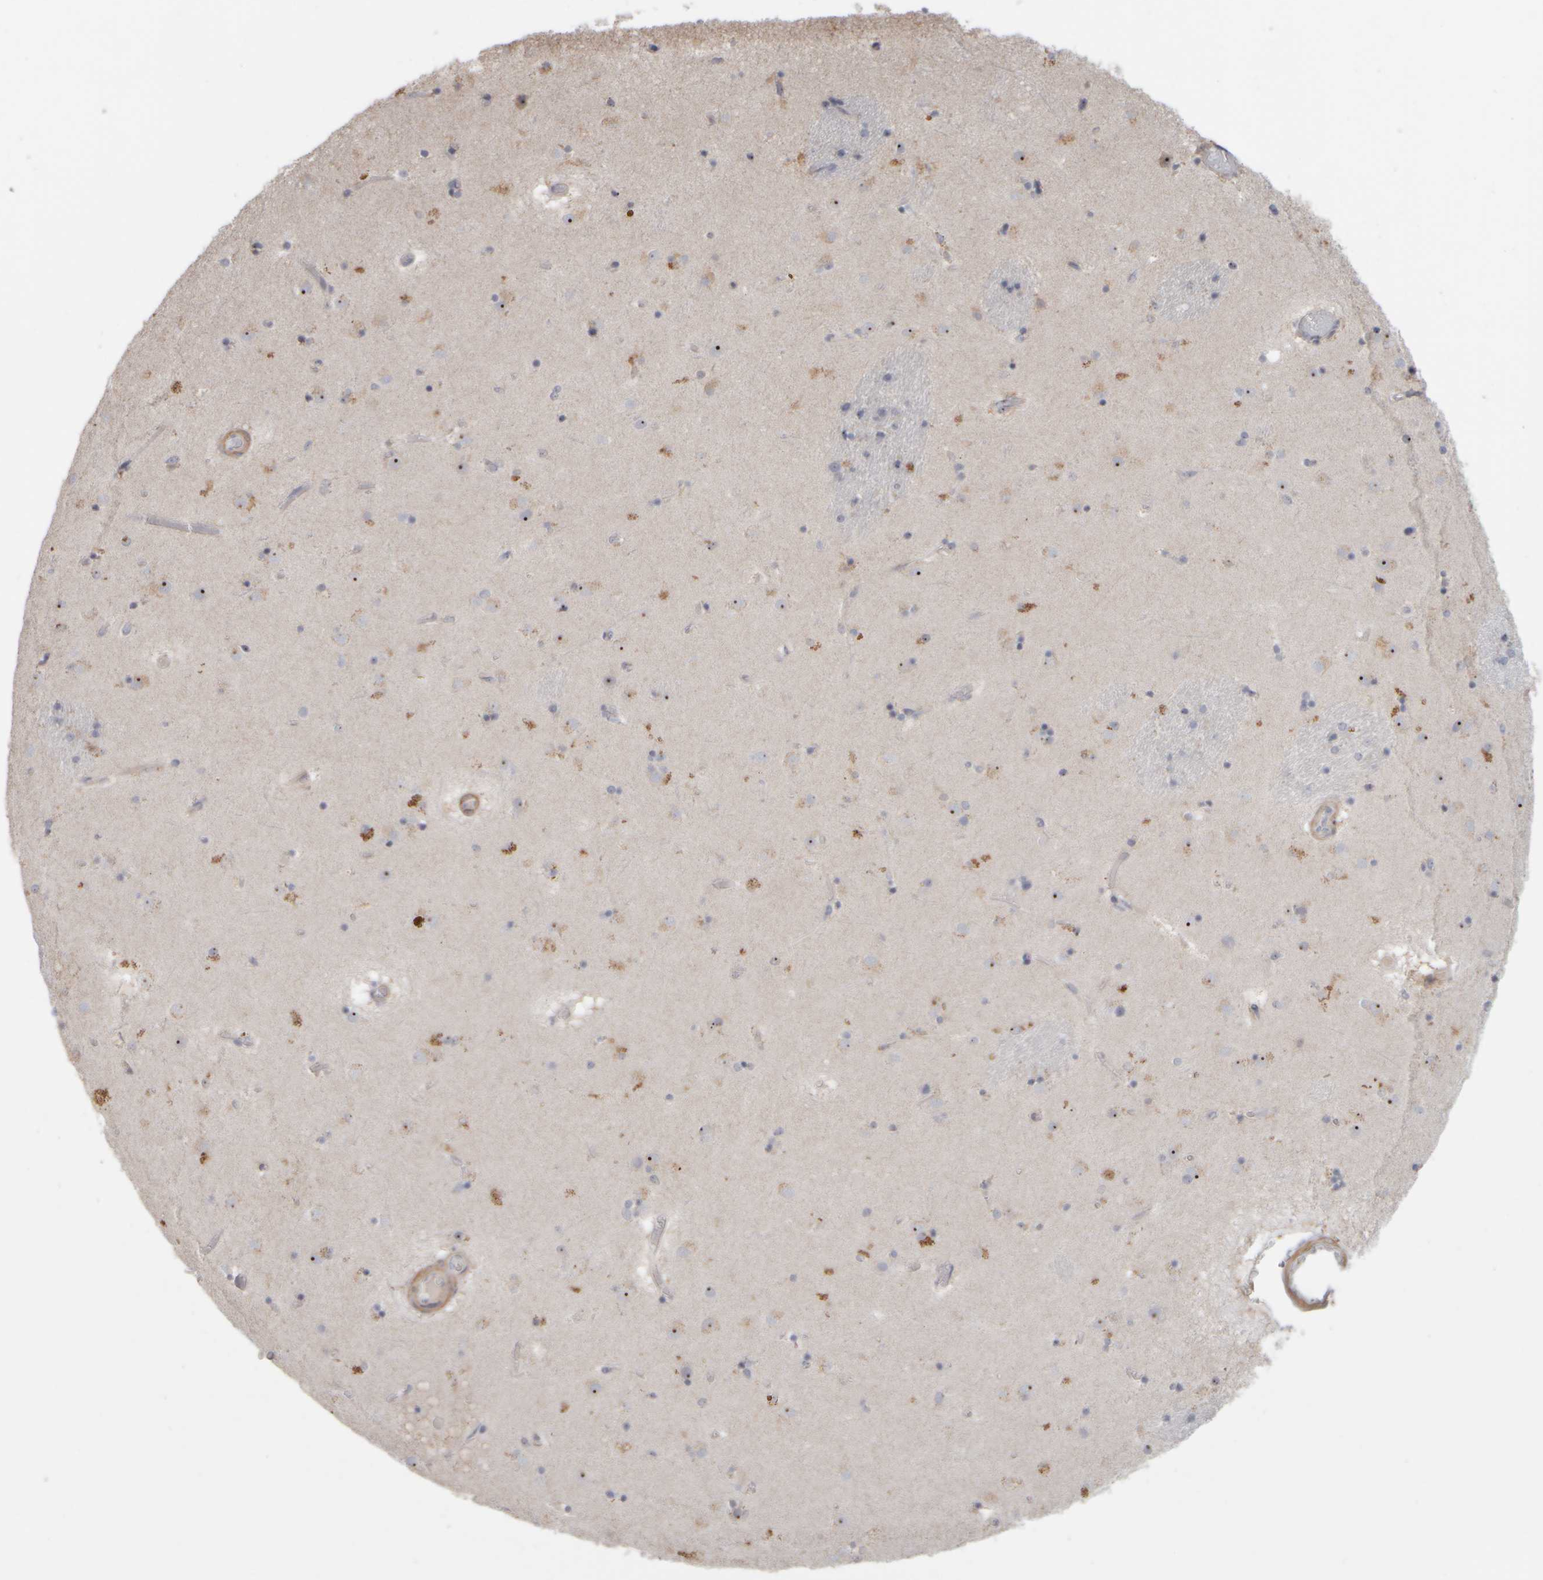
{"staining": {"intensity": "negative", "quantity": "none", "location": "none"}, "tissue": "caudate", "cell_type": "Glial cells", "image_type": "normal", "snomed": [{"axis": "morphology", "description": "Normal tissue, NOS"}, {"axis": "topography", "description": "Lateral ventricle wall"}], "caption": "Micrograph shows no significant protein positivity in glial cells of unremarkable caudate.", "gene": "DCXR", "patient": {"sex": "male", "age": 70}}